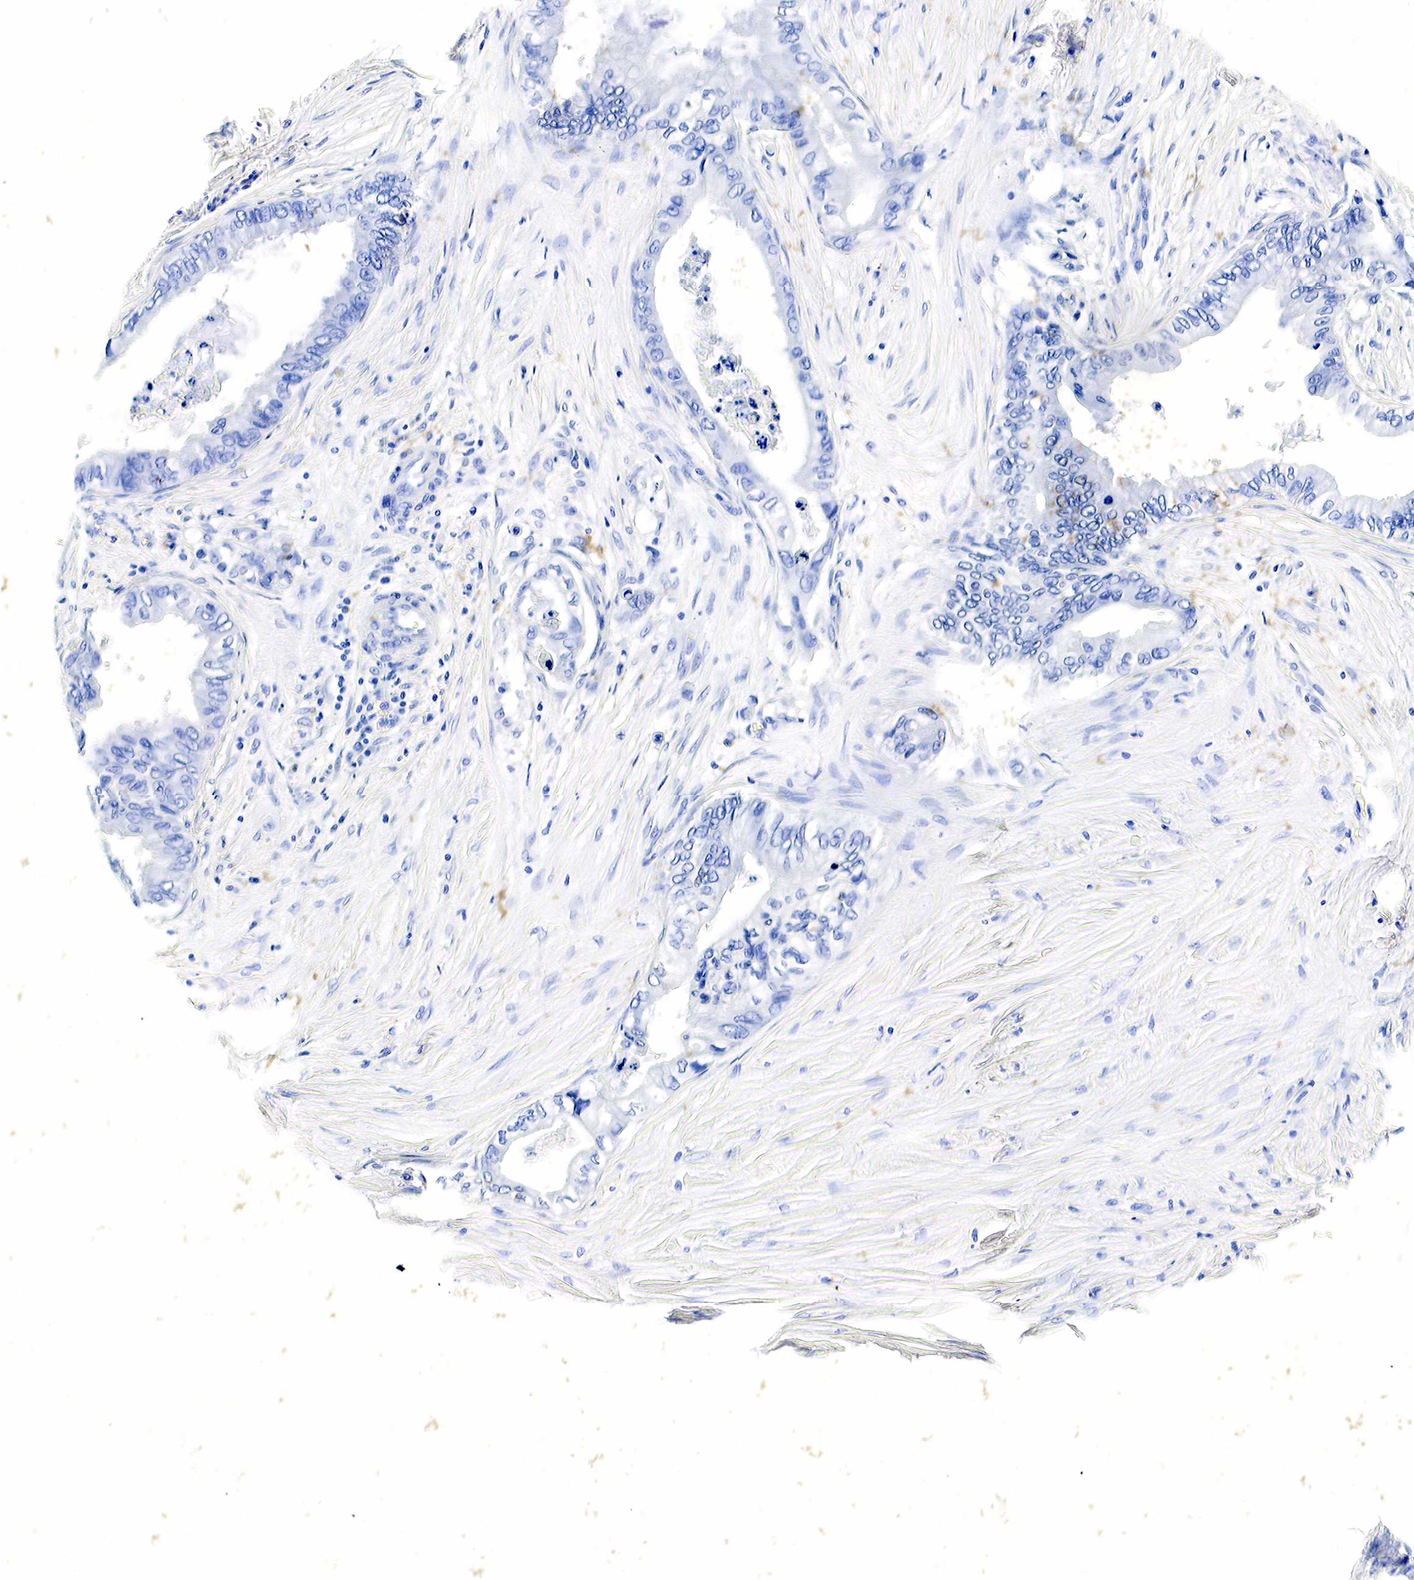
{"staining": {"intensity": "negative", "quantity": "none", "location": "none"}, "tissue": "pancreatic cancer", "cell_type": "Tumor cells", "image_type": "cancer", "snomed": [{"axis": "morphology", "description": "Adenocarcinoma, NOS"}, {"axis": "topography", "description": "Pancreas"}], "caption": "High power microscopy image of an IHC photomicrograph of pancreatic cancer, revealing no significant expression in tumor cells.", "gene": "GCG", "patient": {"sex": "female", "age": 66}}